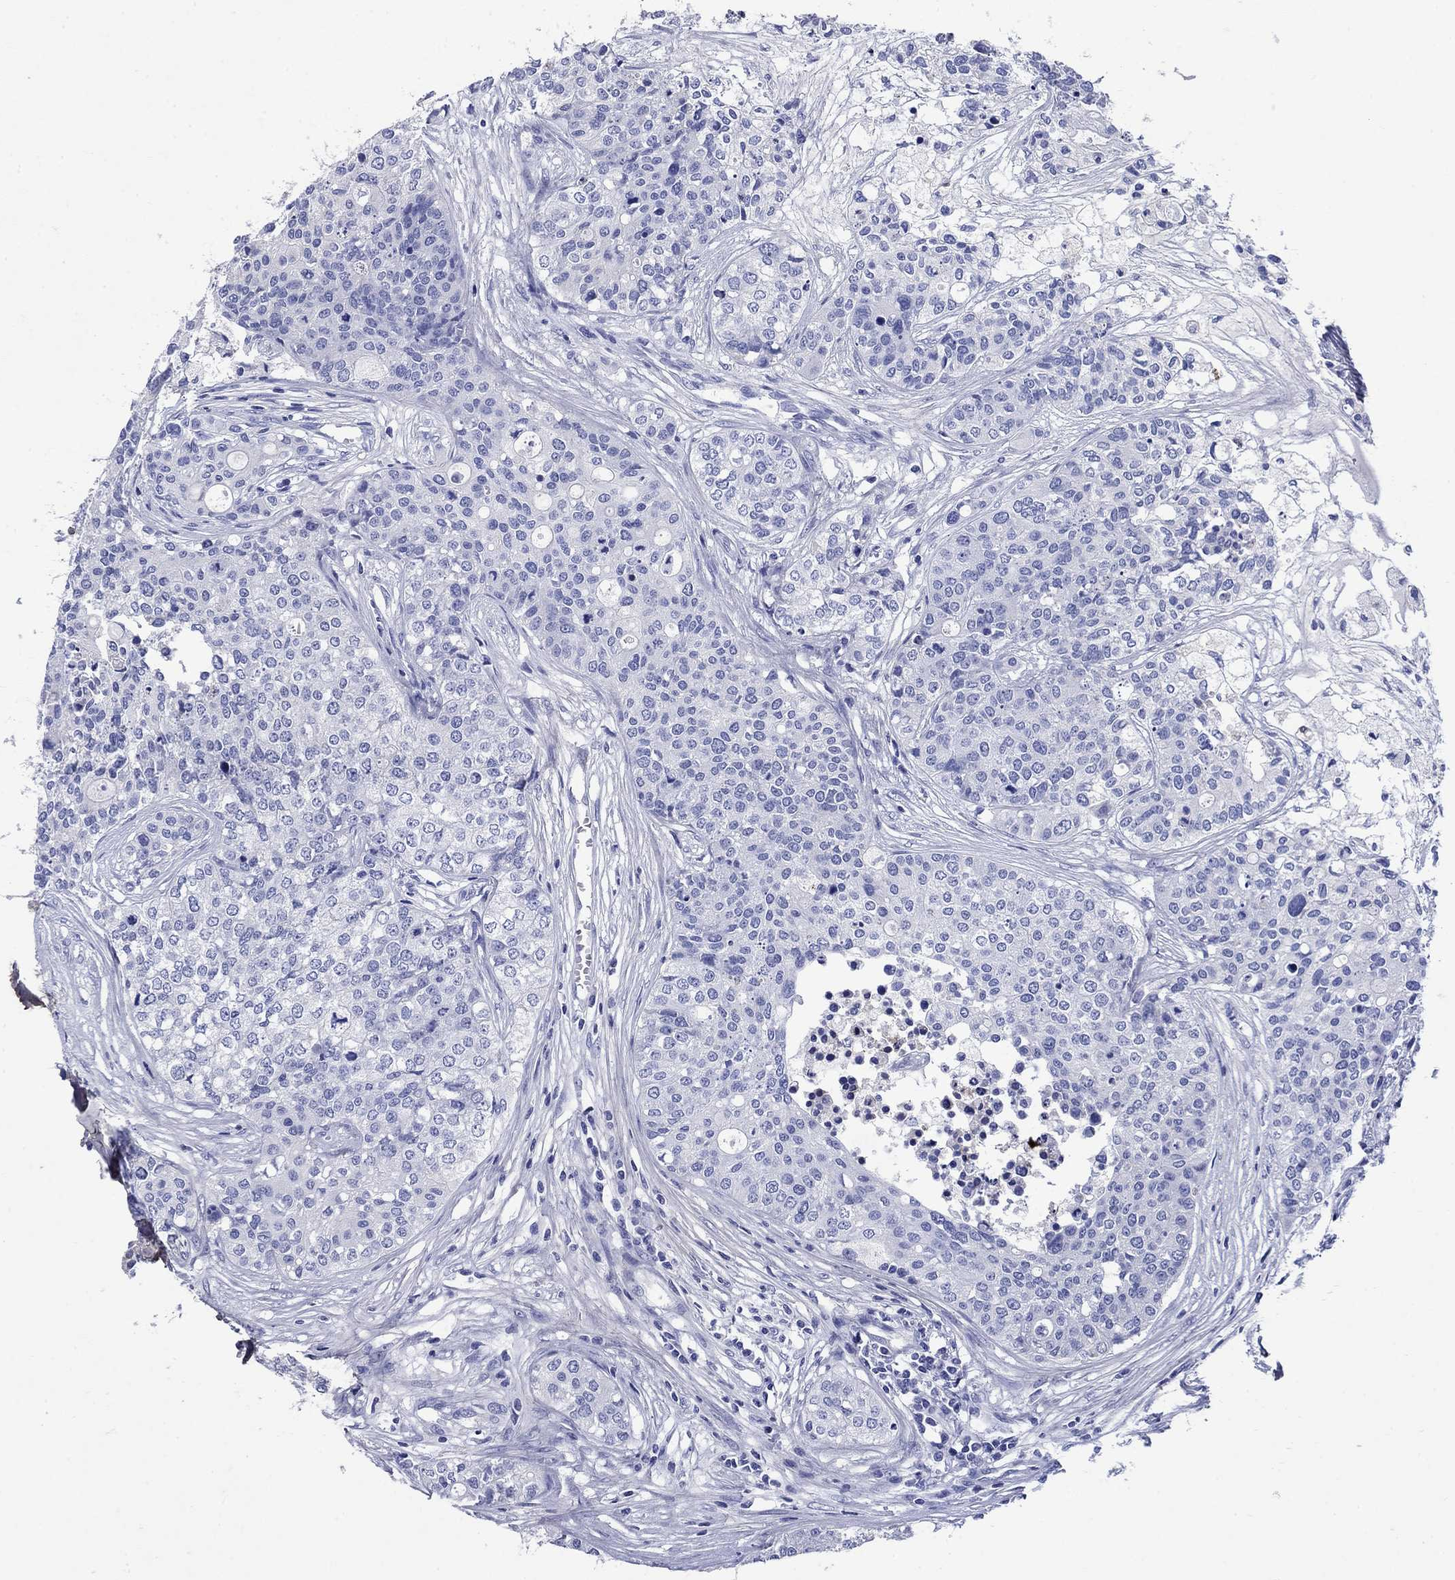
{"staining": {"intensity": "negative", "quantity": "none", "location": "none"}, "tissue": "carcinoid", "cell_type": "Tumor cells", "image_type": "cancer", "snomed": [{"axis": "morphology", "description": "Carcinoid, malignant, NOS"}, {"axis": "topography", "description": "Colon"}], "caption": "Immunohistochemical staining of human carcinoid (malignant) displays no significant expression in tumor cells.", "gene": "TFR2", "patient": {"sex": "male", "age": 81}}